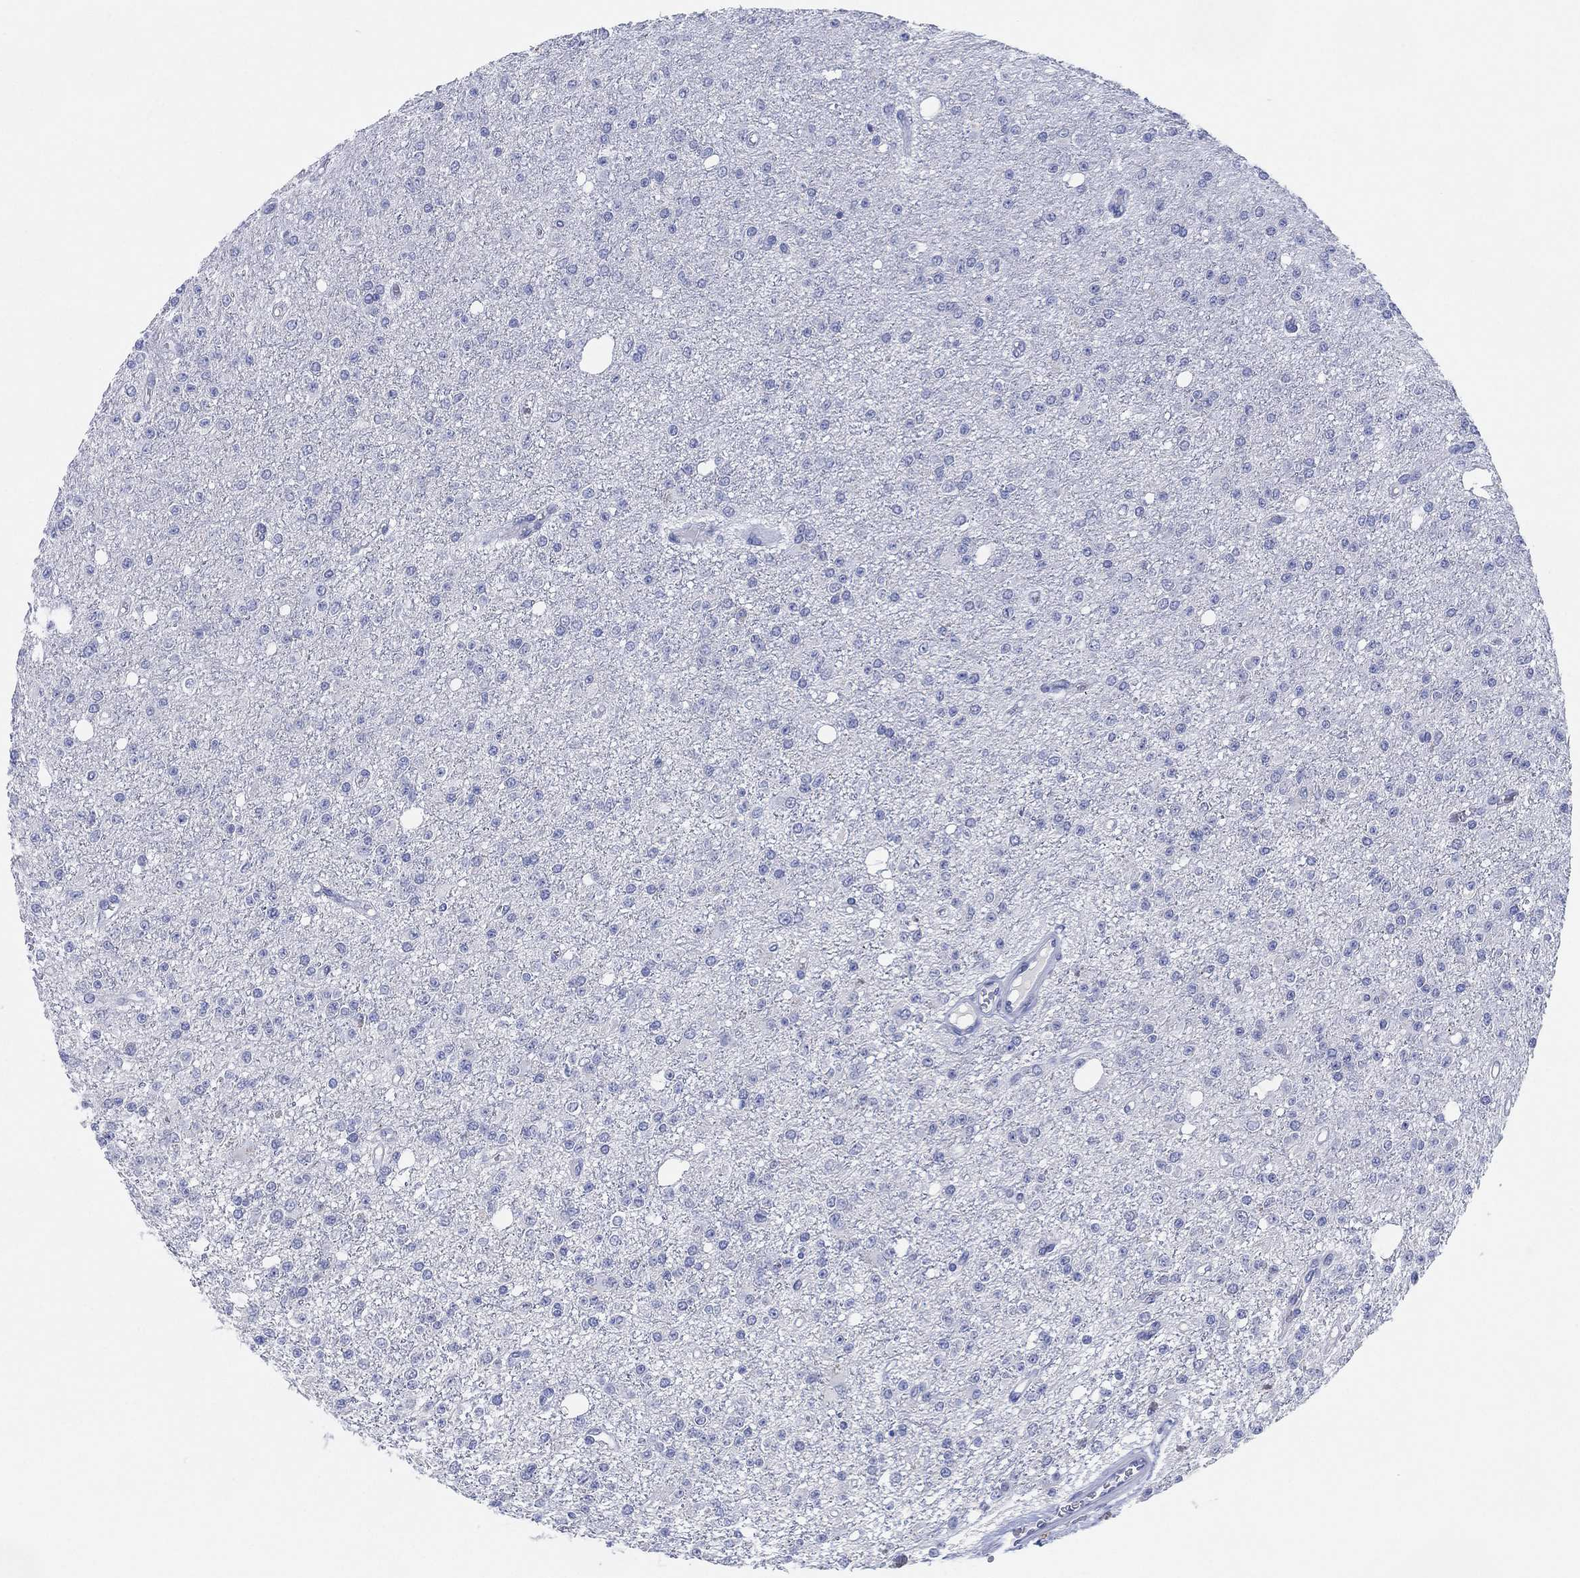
{"staining": {"intensity": "negative", "quantity": "none", "location": "none"}, "tissue": "glioma", "cell_type": "Tumor cells", "image_type": "cancer", "snomed": [{"axis": "morphology", "description": "Glioma, malignant, Low grade"}, {"axis": "topography", "description": "Brain"}], "caption": "Human malignant glioma (low-grade) stained for a protein using immunohistochemistry (IHC) demonstrates no positivity in tumor cells.", "gene": "ADAD2", "patient": {"sex": "female", "age": 45}}